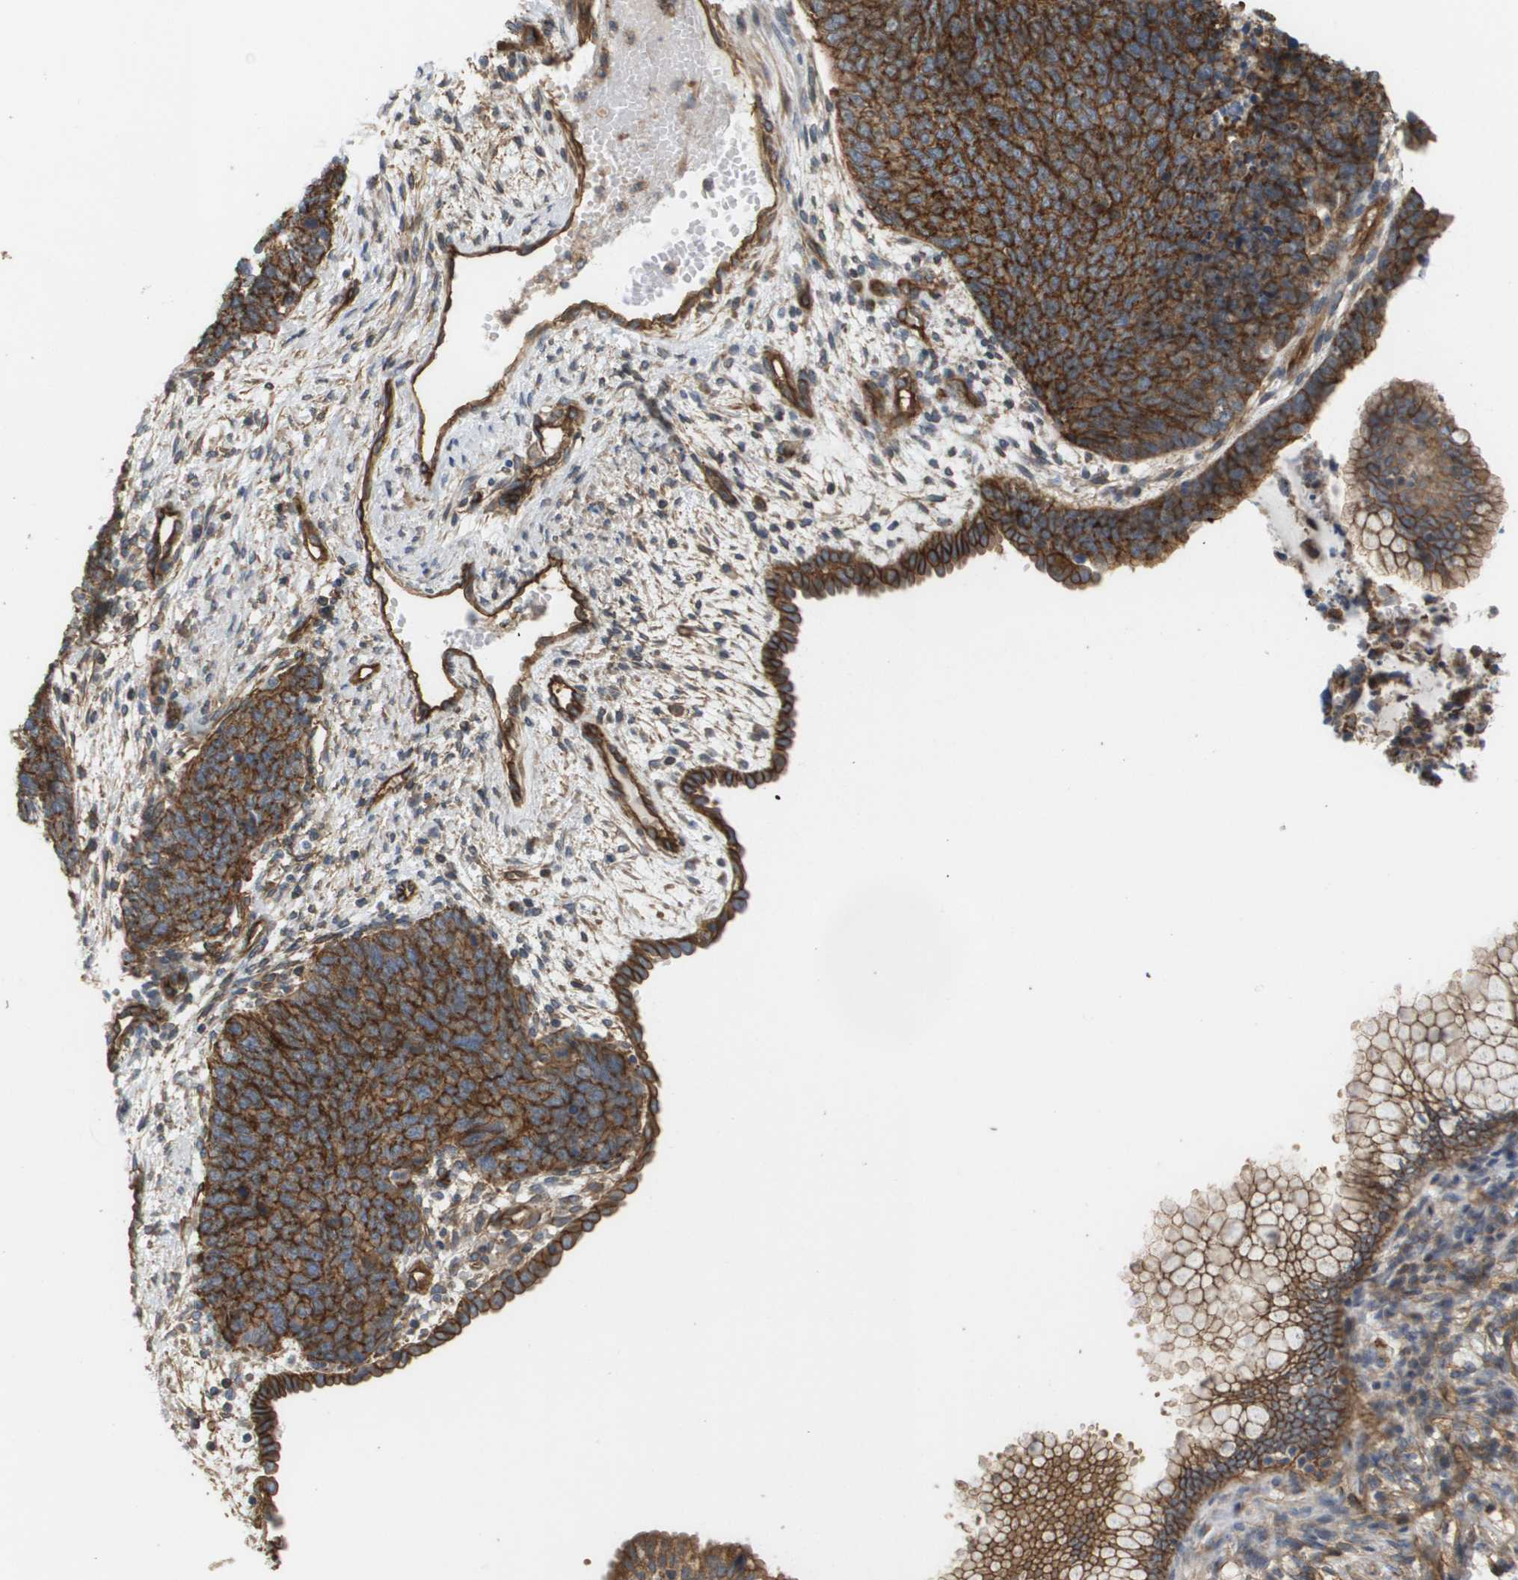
{"staining": {"intensity": "strong", "quantity": ">75%", "location": "cytoplasmic/membranous"}, "tissue": "cervical cancer", "cell_type": "Tumor cells", "image_type": "cancer", "snomed": [{"axis": "morphology", "description": "Squamous cell carcinoma, NOS"}, {"axis": "topography", "description": "Cervix"}], "caption": "This micrograph displays cervical cancer stained with IHC to label a protein in brown. The cytoplasmic/membranous of tumor cells show strong positivity for the protein. Nuclei are counter-stained blue.", "gene": "SGMS2", "patient": {"sex": "female", "age": 63}}